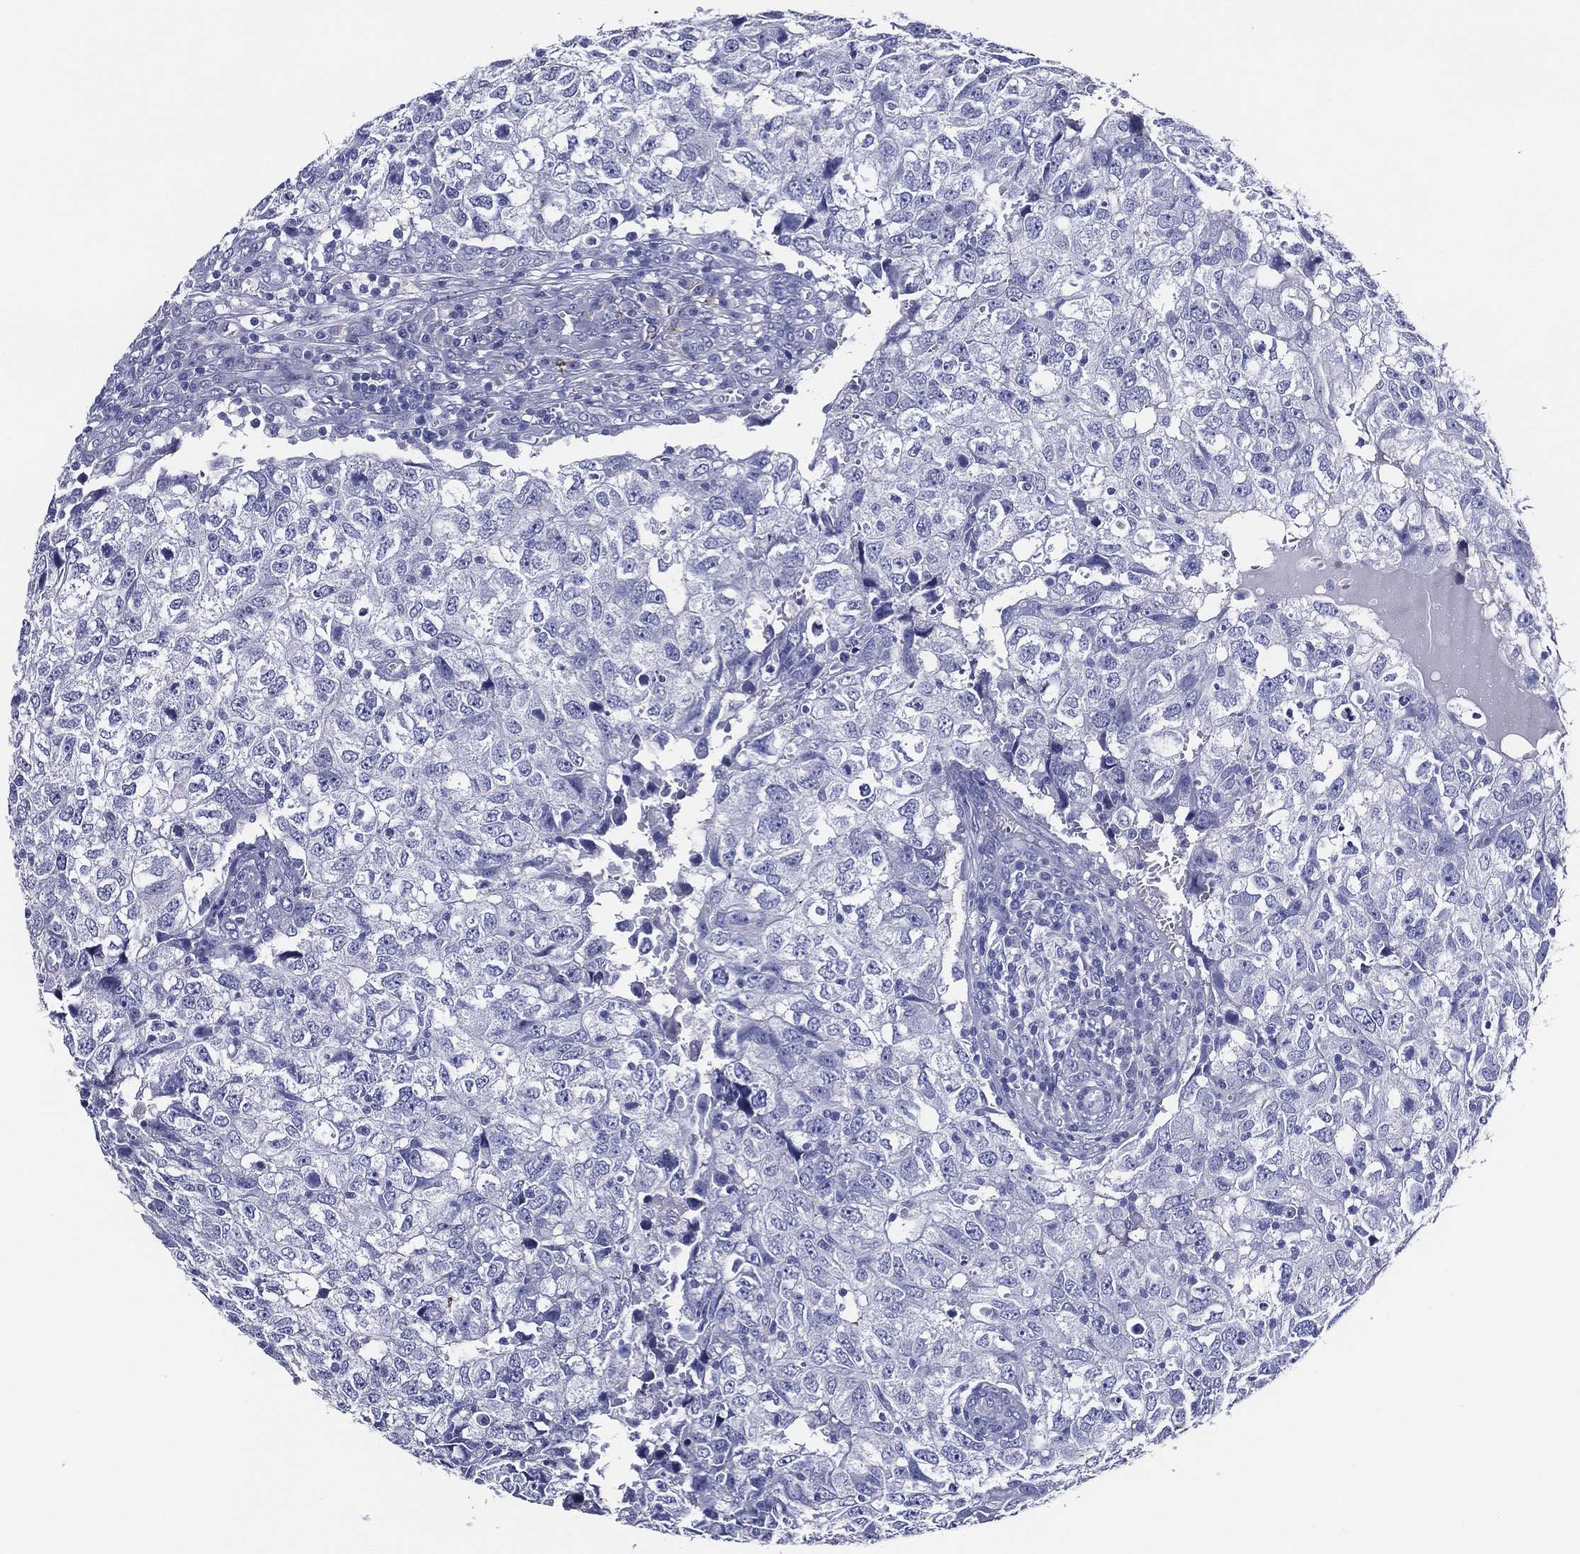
{"staining": {"intensity": "negative", "quantity": "none", "location": "none"}, "tissue": "breast cancer", "cell_type": "Tumor cells", "image_type": "cancer", "snomed": [{"axis": "morphology", "description": "Duct carcinoma"}, {"axis": "topography", "description": "Breast"}], "caption": "The immunohistochemistry photomicrograph has no significant positivity in tumor cells of breast invasive ductal carcinoma tissue.", "gene": "ACE2", "patient": {"sex": "female", "age": 30}}